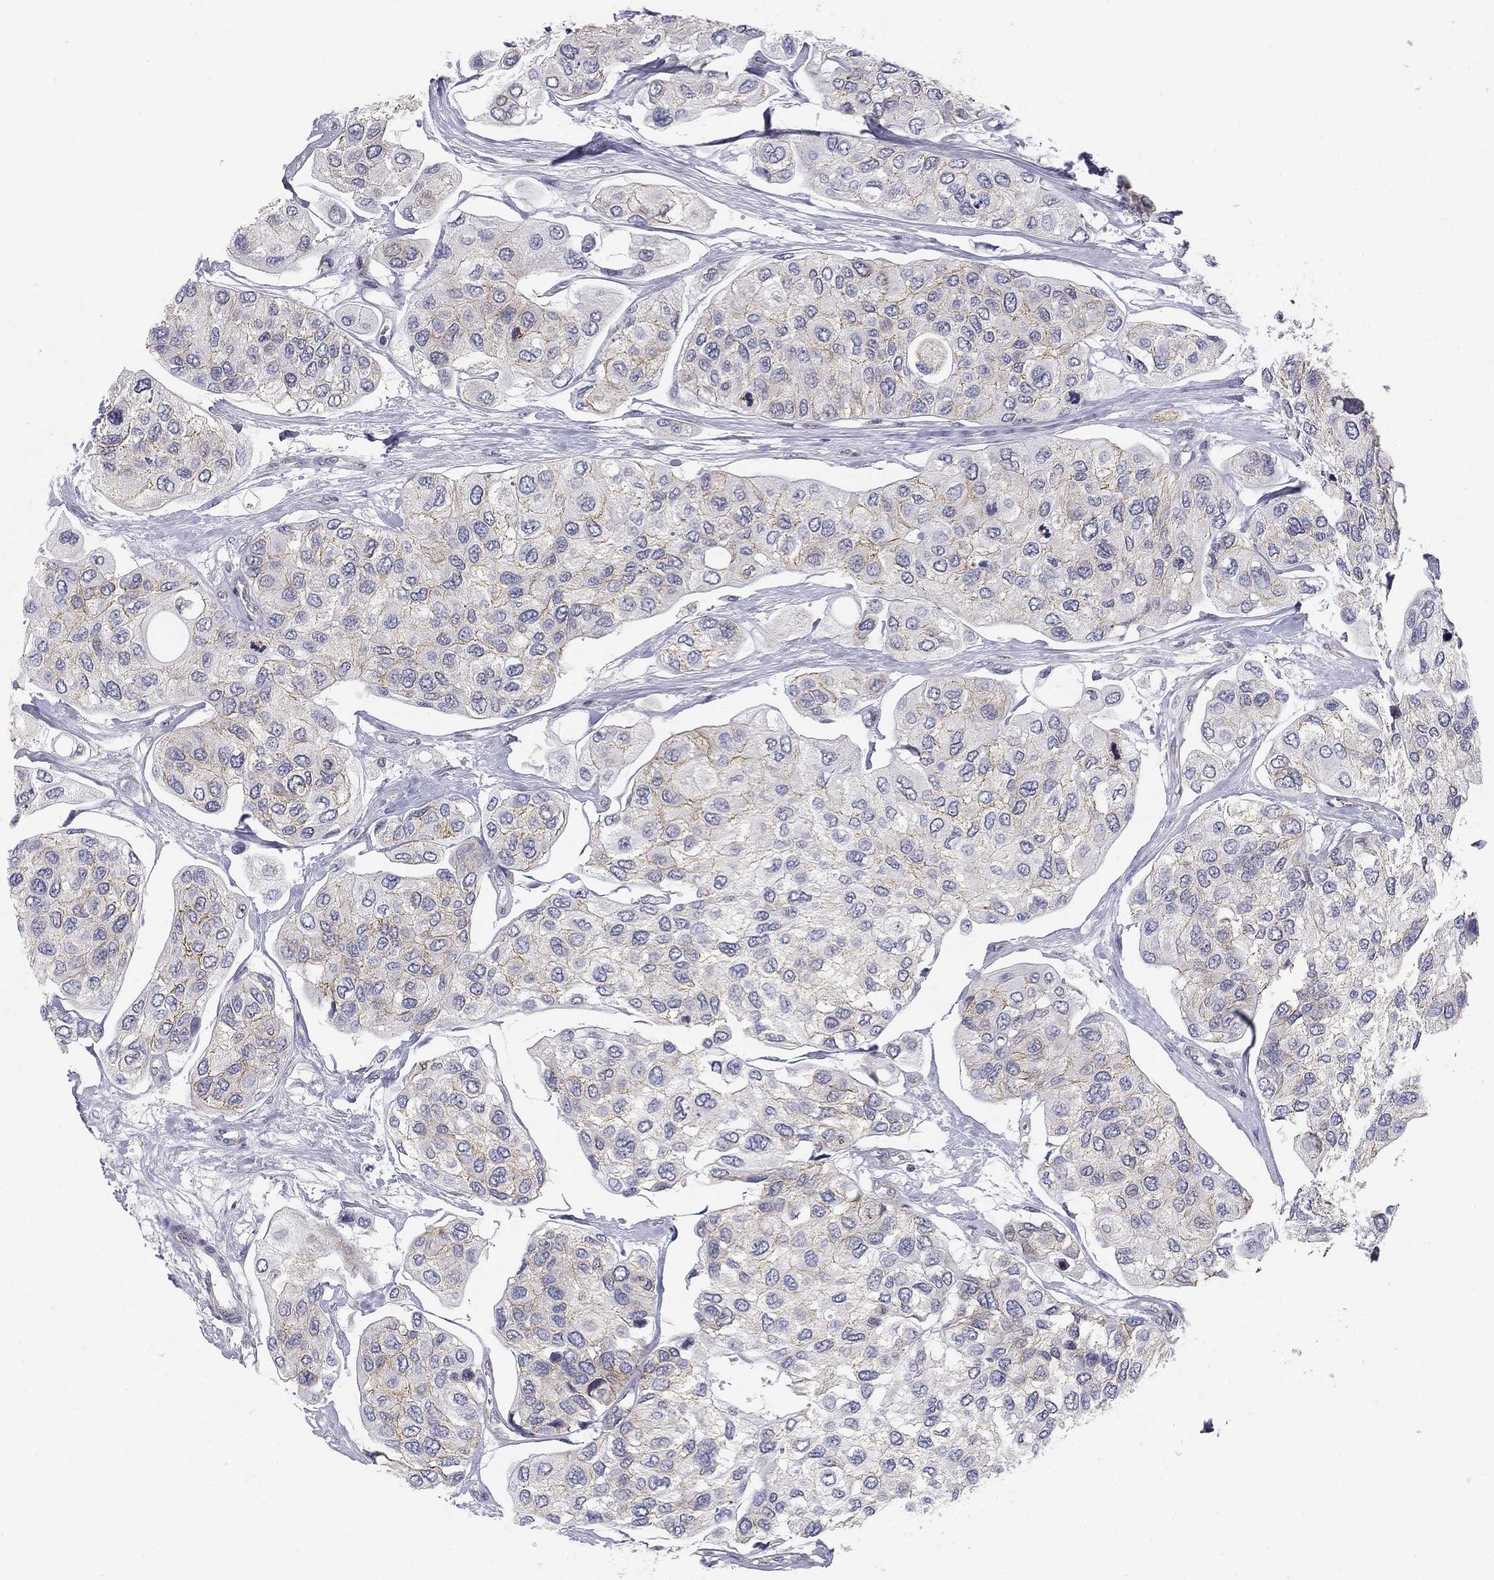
{"staining": {"intensity": "weak", "quantity": "<25%", "location": "cytoplasmic/membranous"}, "tissue": "urothelial cancer", "cell_type": "Tumor cells", "image_type": "cancer", "snomed": [{"axis": "morphology", "description": "Urothelial carcinoma, High grade"}, {"axis": "topography", "description": "Urinary bladder"}], "caption": "Protein analysis of urothelial cancer shows no significant positivity in tumor cells.", "gene": "SEPTIN3", "patient": {"sex": "male", "age": 77}}